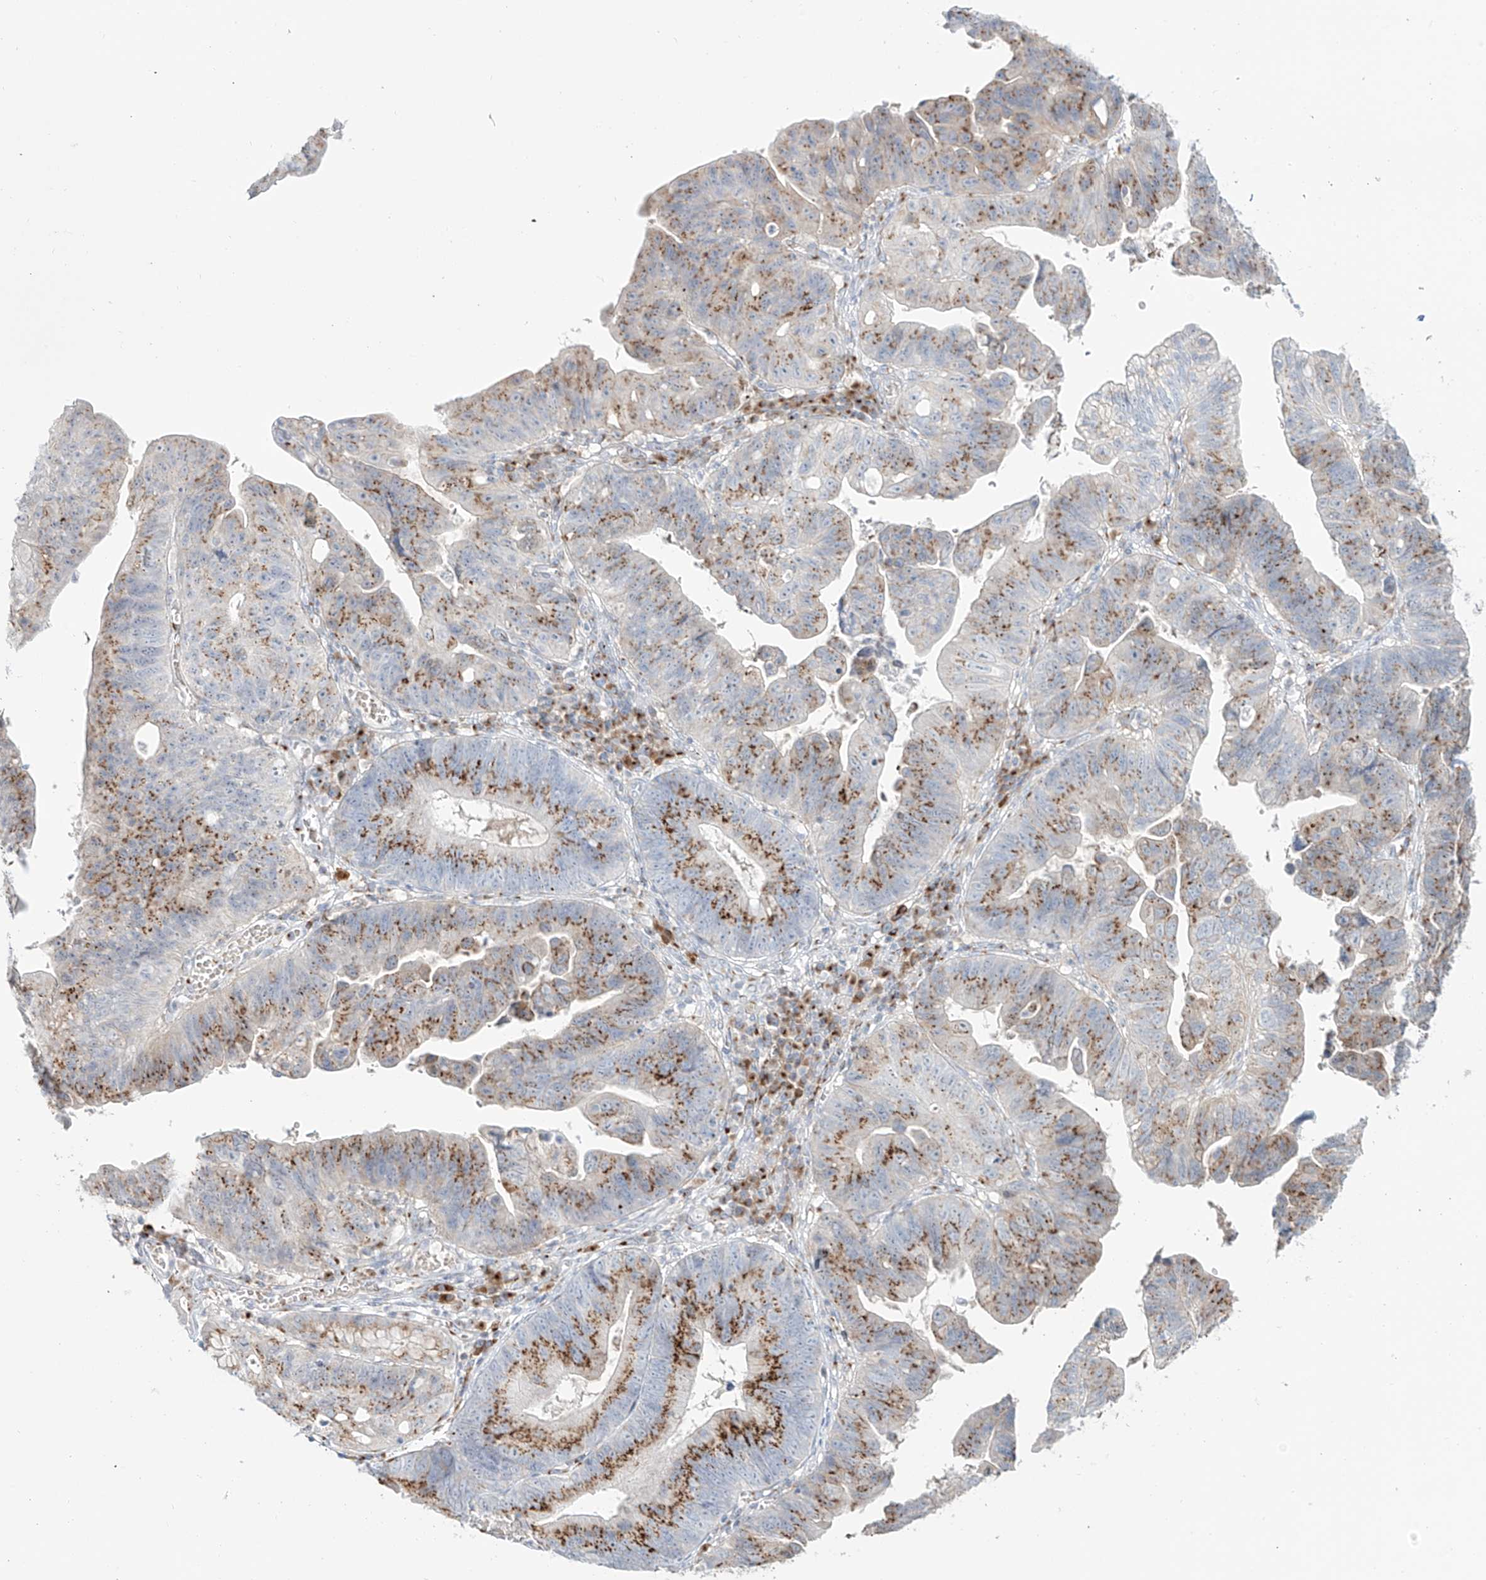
{"staining": {"intensity": "moderate", "quantity": ">75%", "location": "cytoplasmic/membranous"}, "tissue": "stomach cancer", "cell_type": "Tumor cells", "image_type": "cancer", "snomed": [{"axis": "morphology", "description": "Adenocarcinoma, NOS"}, {"axis": "topography", "description": "Stomach"}], "caption": "Immunohistochemical staining of human adenocarcinoma (stomach) reveals medium levels of moderate cytoplasmic/membranous expression in approximately >75% of tumor cells.", "gene": "BSDC1", "patient": {"sex": "male", "age": 59}}